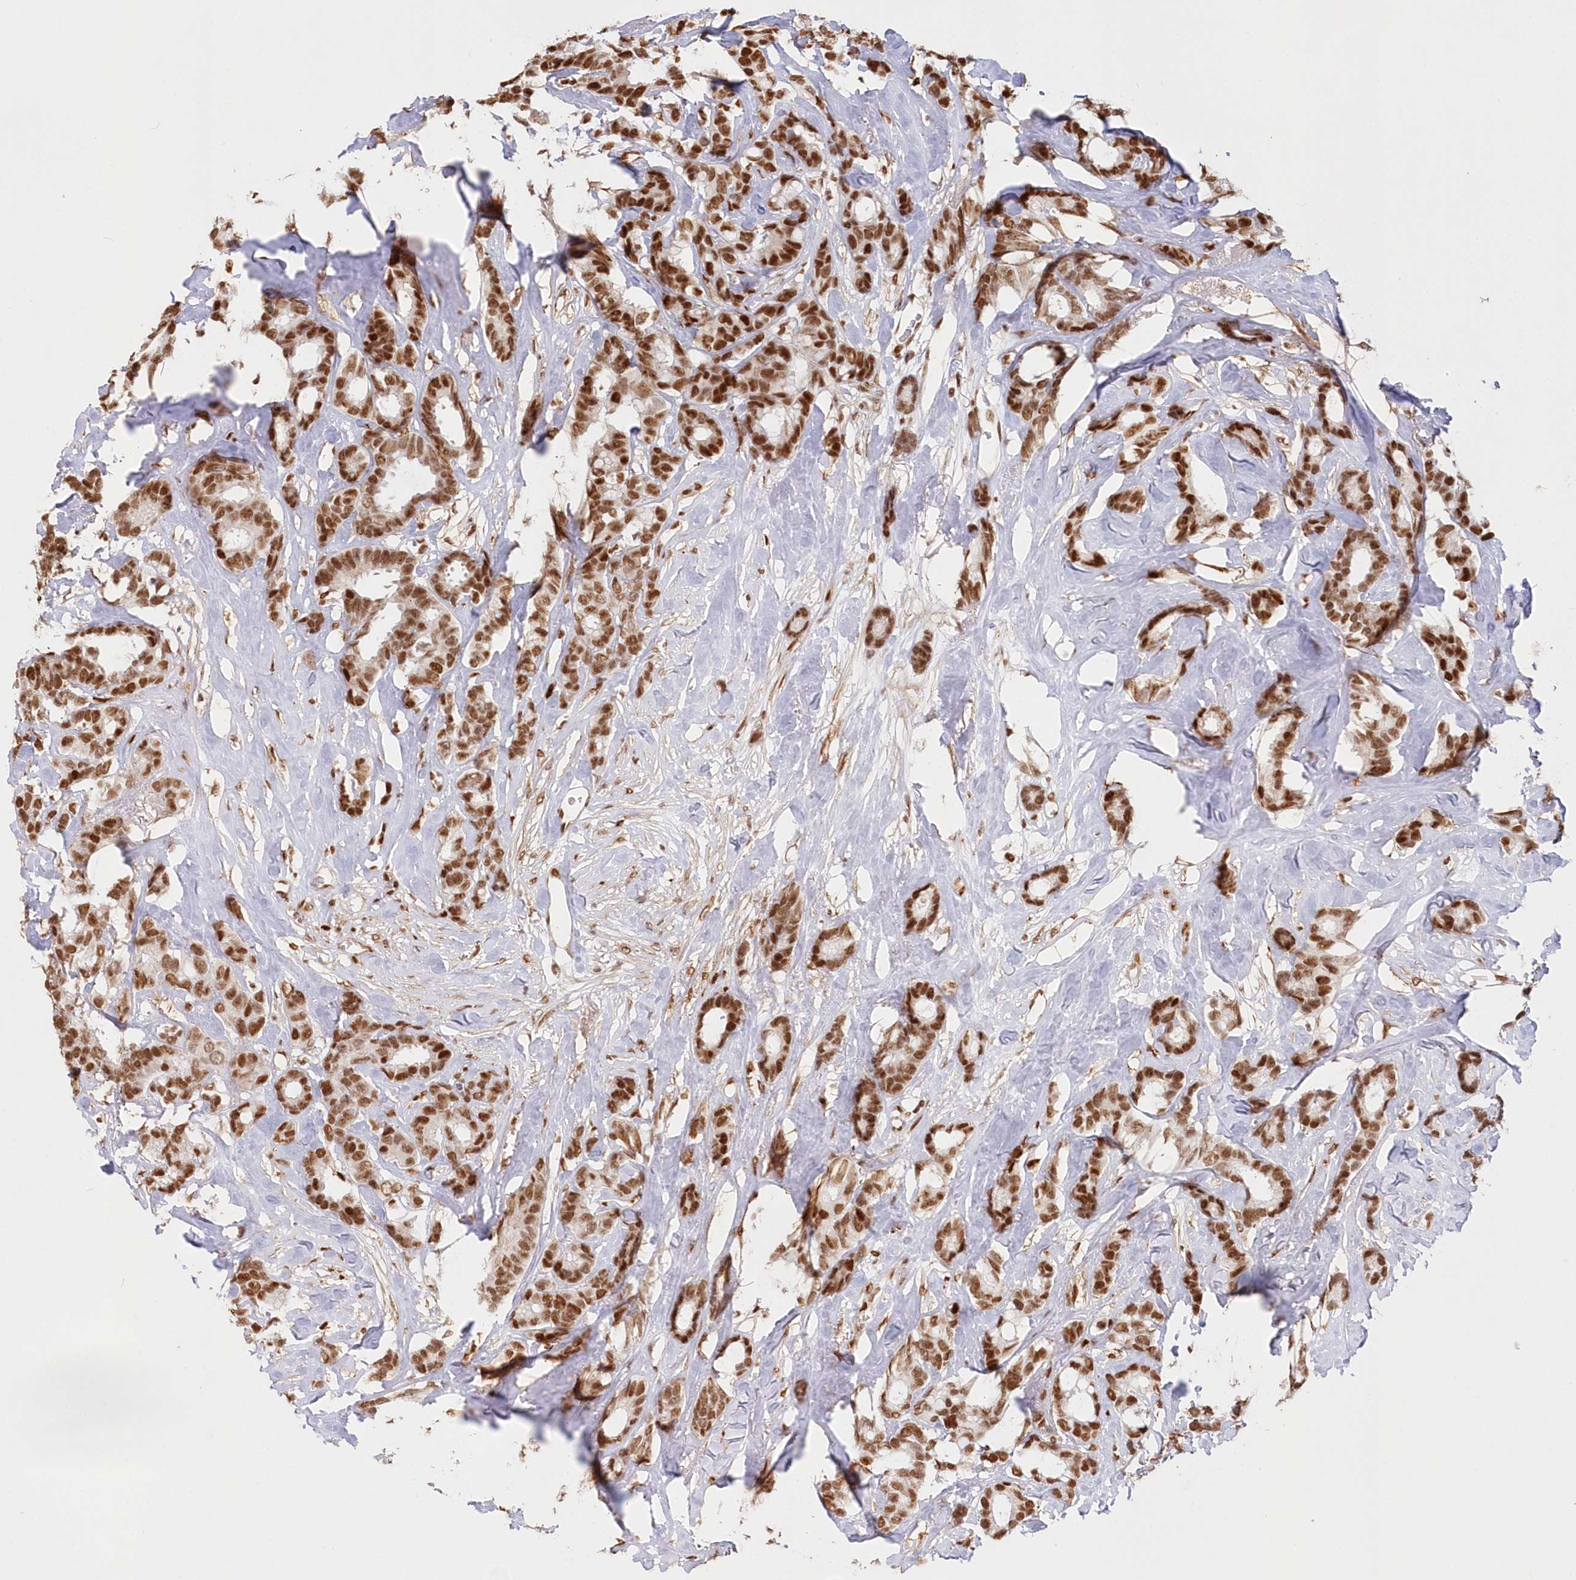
{"staining": {"intensity": "moderate", "quantity": ">75%", "location": "nuclear"}, "tissue": "breast cancer", "cell_type": "Tumor cells", "image_type": "cancer", "snomed": [{"axis": "morphology", "description": "Duct carcinoma"}, {"axis": "topography", "description": "Breast"}], "caption": "High-magnification brightfield microscopy of breast invasive ductal carcinoma stained with DAB (brown) and counterstained with hematoxylin (blue). tumor cells exhibit moderate nuclear staining is seen in about>75% of cells.", "gene": "POLR2B", "patient": {"sex": "female", "age": 87}}